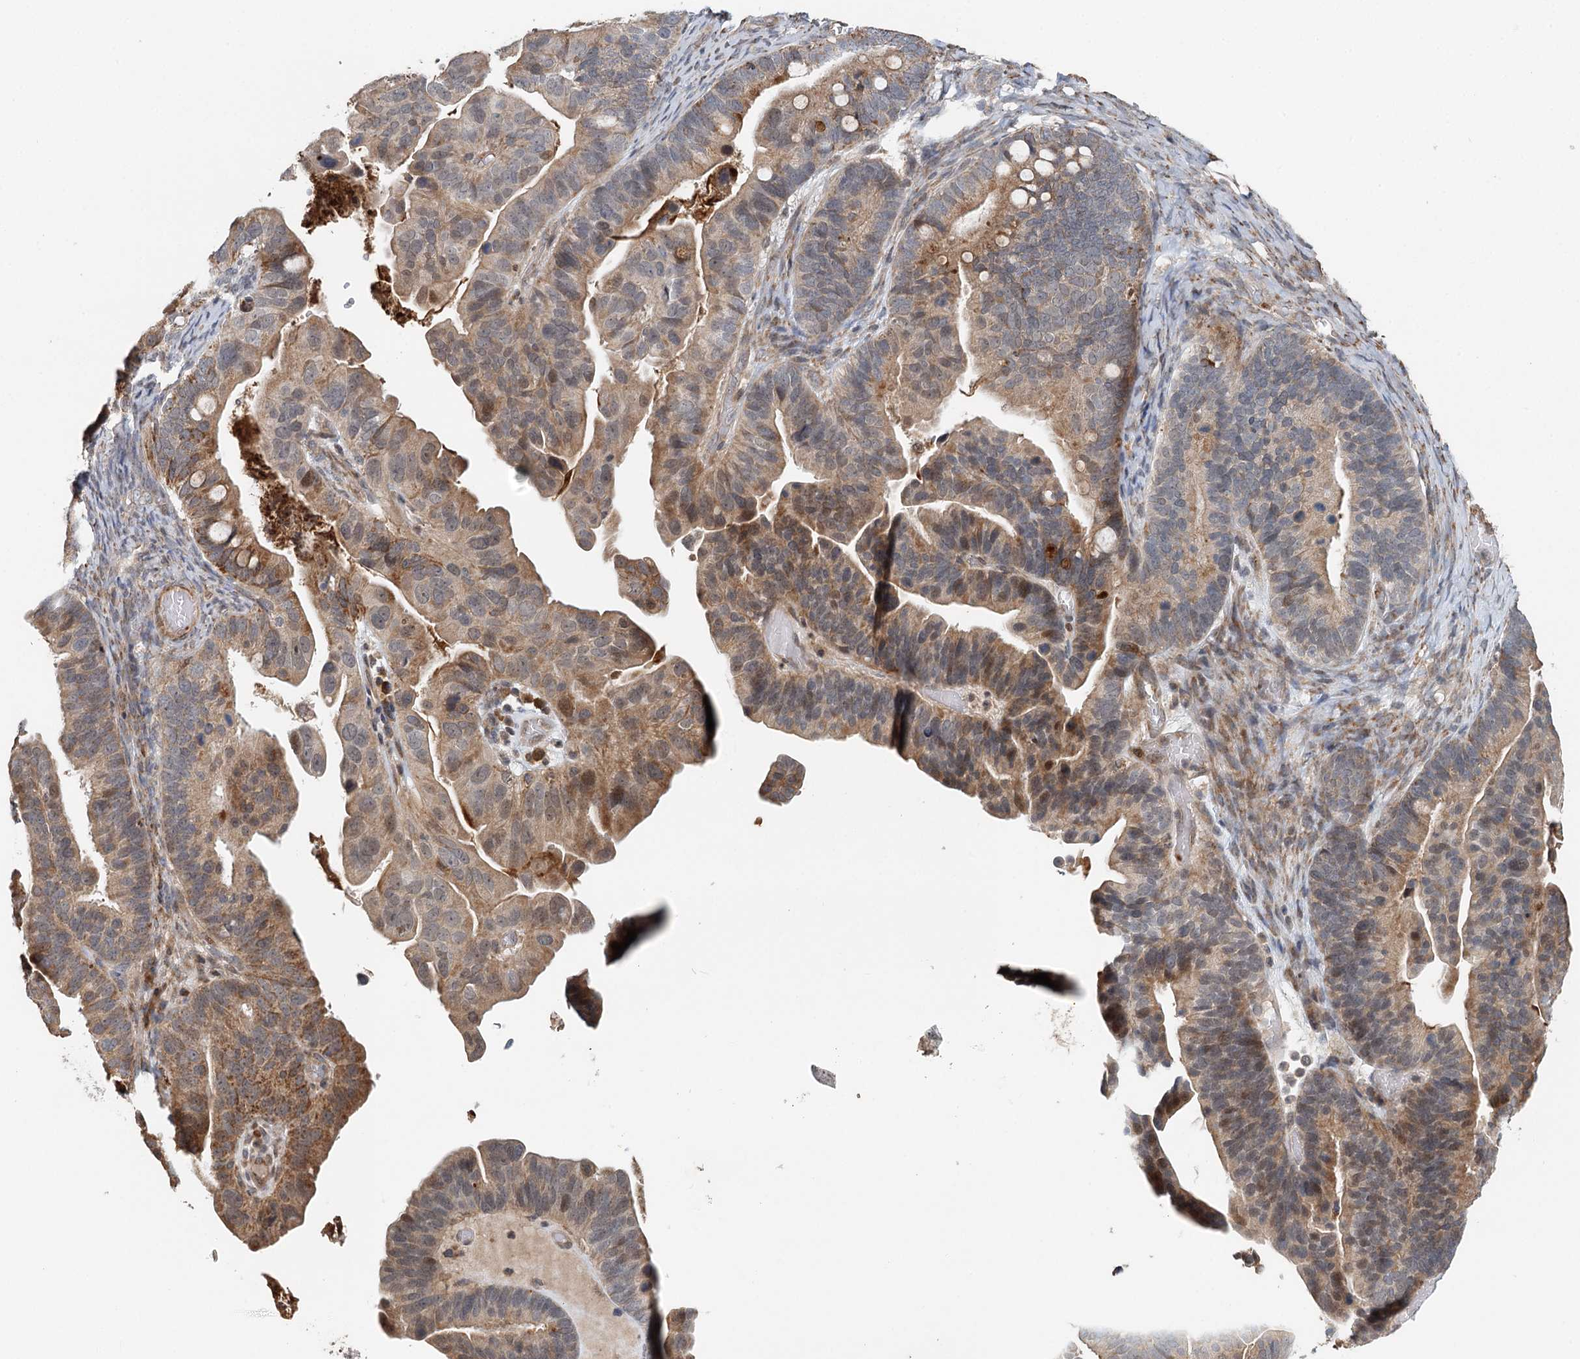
{"staining": {"intensity": "moderate", "quantity": "25%-75%", "location": "cytoplasmic/membranous"}, "tissue": "ovarian cancer", "cell_type": "Tumor cells", "image_type": "cancer", "snomed": [{"axis": "morphology", "description": "Cystadenocarcinoma, serous, NOS"}, {"axis": "topography", "description": "Ovary"}], "caption": "Ovarian serous cystadenocarcinoma stained with a protein marker exhibits moderate staining in tumor cells.", "gene": "RNF111", "patient": {"sex": "female", "age": 56}}